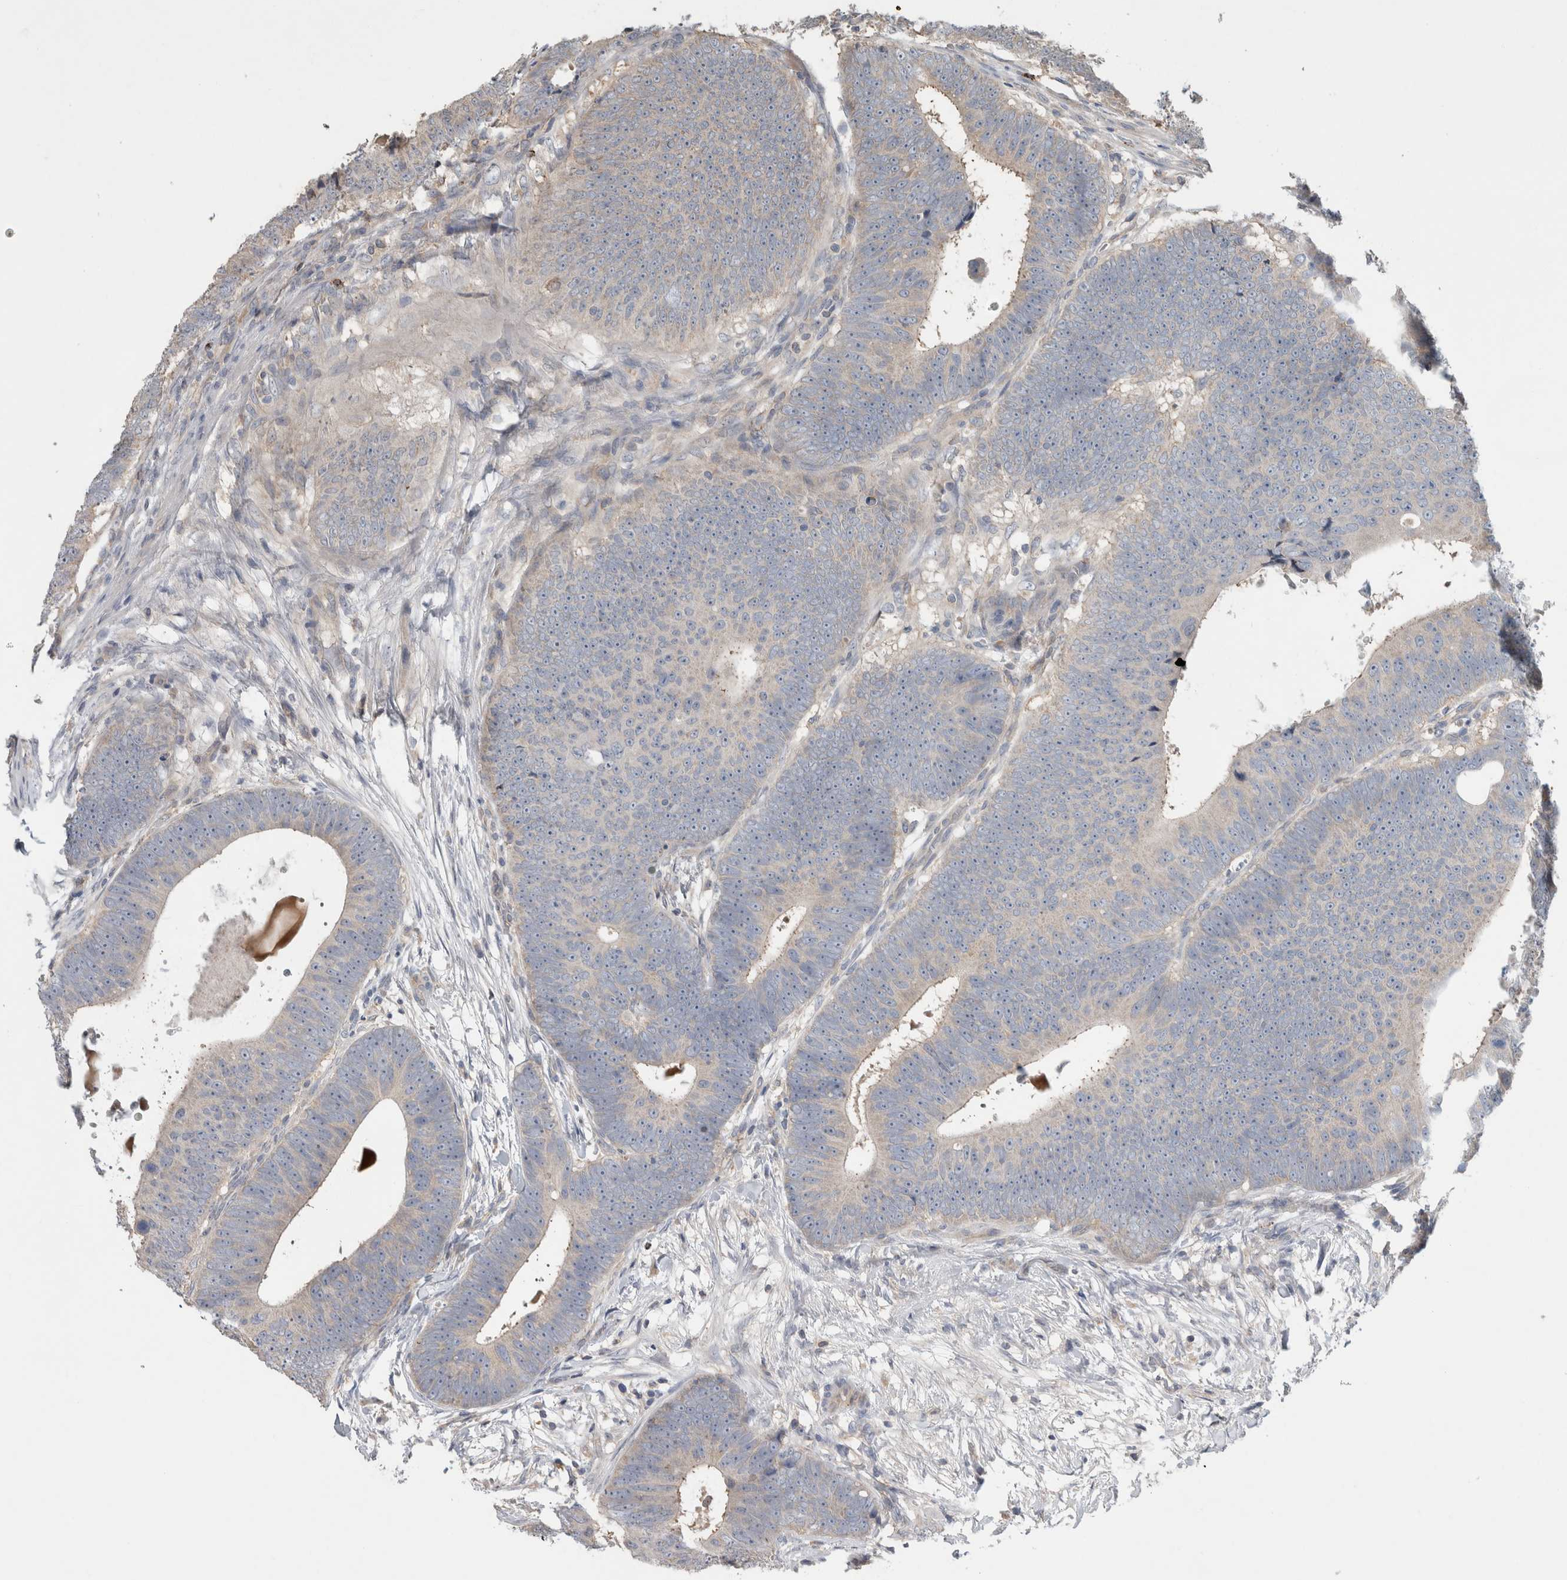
{"staining": {"intensity": "negative", "quantity": "none", "location": "none"}, "tissue": "colorectal cancer", "cell_type": "Tumor cells", "image_type": "cancer", "snomed": [{"axis": "morphology", "description": "Adenocarcinoma, NOS"}, {"axis": "topography", "description": "Colon"}], "caption": "DAB immunohistochemical staining of colorectal adenocarcinoma exhibits no significant positivity in tumor cells.", "gene": "TARBP1", "patient": {"sex": "male", "age": 56}}